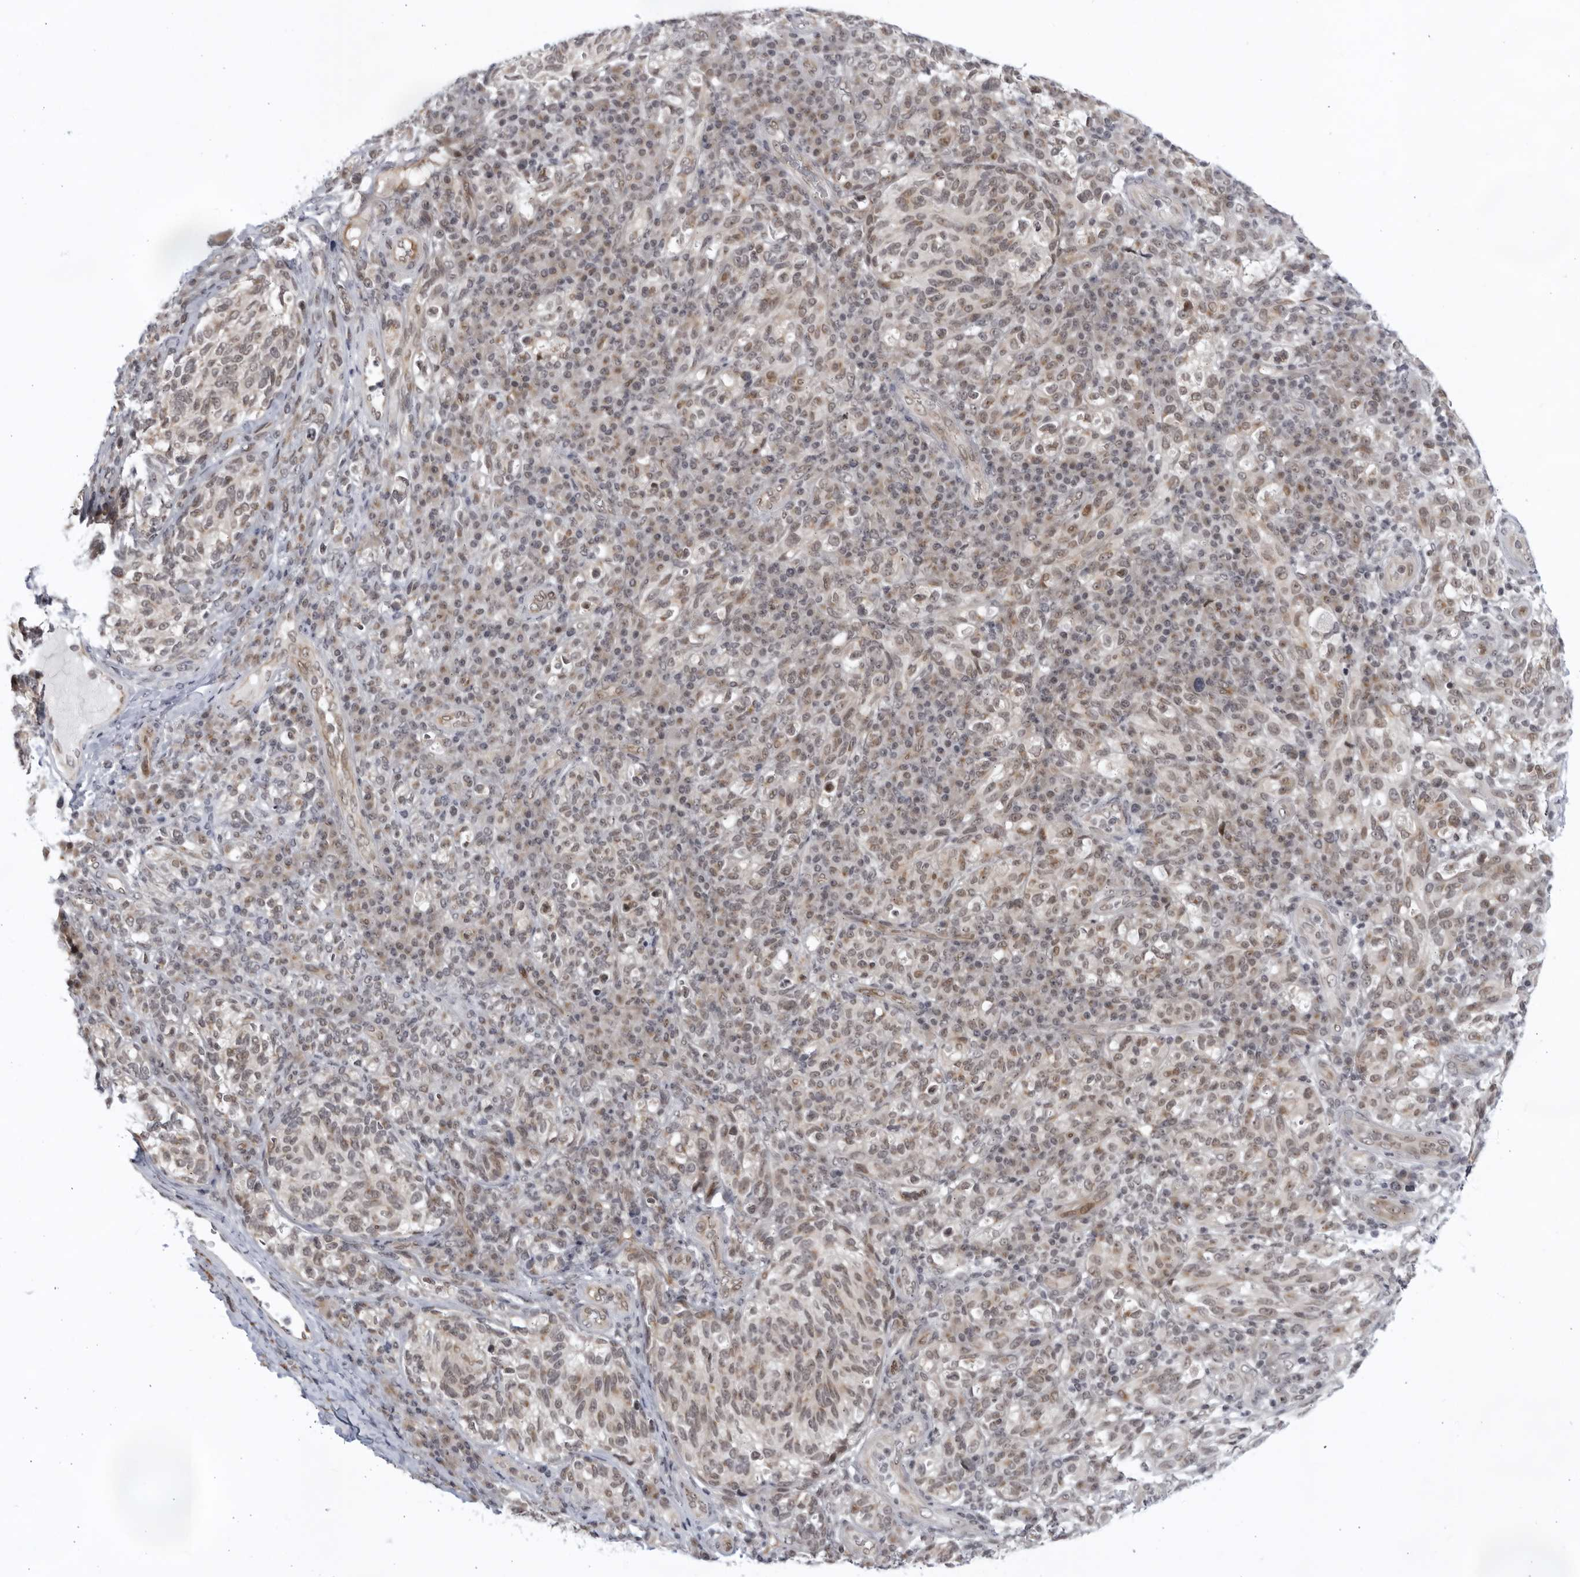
{"staining": {"intensity": "moderate", "quantity": "<25%", "location": "nuclear"}, "tissue": "melanoma", "cell_type": "Tumor cells", "image_type": "cancer", "snomed": [{"axis": "morphology", "description": "Malignant melanoma, NOS"}, {"axis": "topography", "description": "Skin"}], "caption": "Tumor cells exhibit moderate nuclear expression in about <25% of cells in malignant melanoma. Using DAB (3,3'-diaminobenzidine) (brown) and hematoxylin (blue) stains, captured at high magnification using brightfield microscopy.", "gene": "ITGB3BP", "patient": {"sex": "female", "age": 73}}